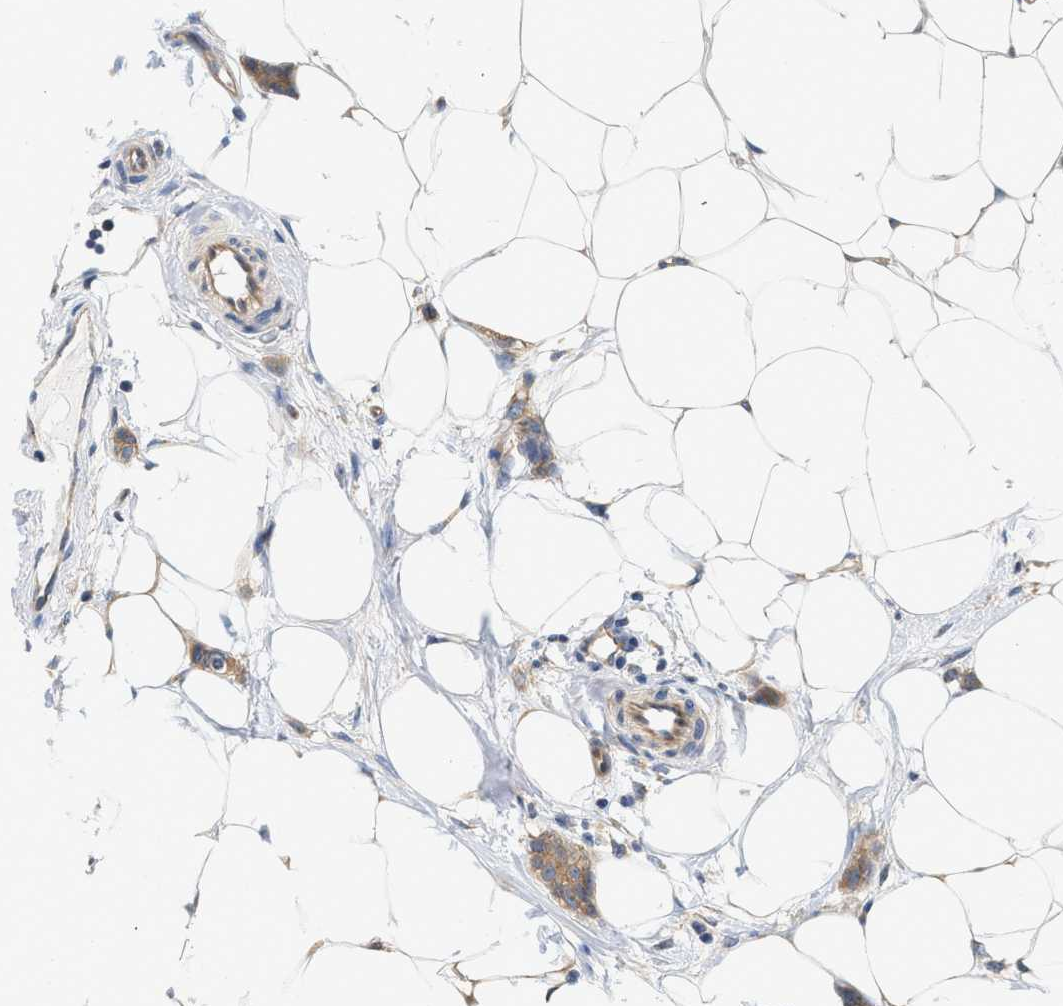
{"staining": {"intensity": "moderate", "quantity": ">75%", "location": "cytoplasmic/membranous"}, "tissue": "breast cancer", "cell_type": "Tumor cells", "image_type": "cancer", "snomed": [{"axis": "morphology", "description": "Lobular carcinoma"}, {"axis": "topography", "description": "Skin"}, {"axis": "topography", "description": "Breast"}], "caption": "About >75% of tumor cells in human lobular carcinoma (breast) display moderate cytoplasmic/membranous protein positivity as visualized by brown immunohistochemical staining.", "gene": "CTXN1", "patient": {"sex": "female", "age": 46}}